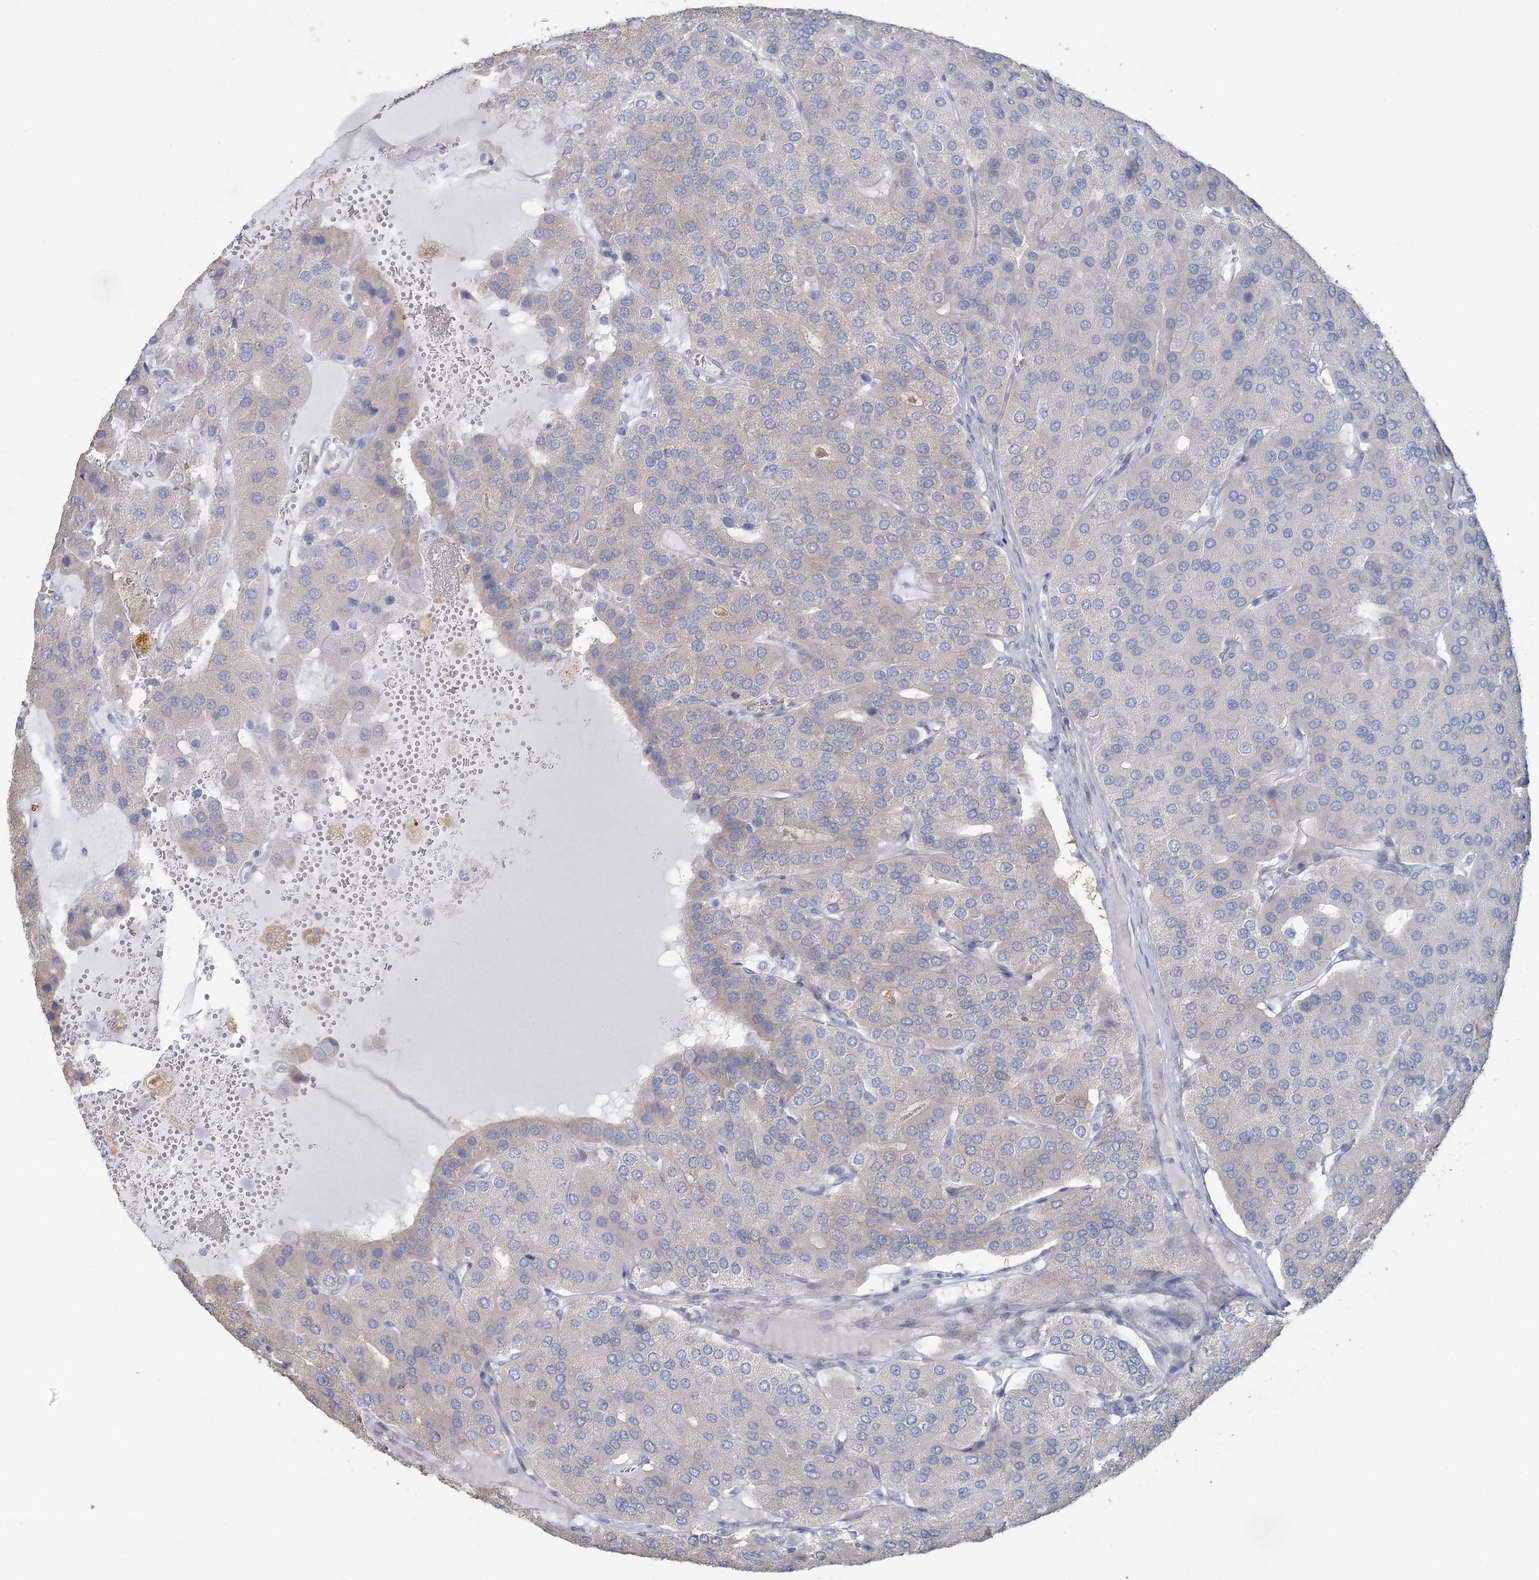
{"staining": {"intensity": "negative", "quantity": "none", "location": "none"}, "tissue": "parathyroid gland", "cell_type": "Glandular cells", "image_type": "normal", "snomed": [{"axis": "morphology", "description": "Normal tissue, NOS"}, {"axis": "morphology", "description": "Adenoma, NOS"}, {"axis": "topography", "description": "Parathyroid gland"}], "caption": "Glandular cells are negative for brown protein staining in normal parathyroid gland. (DAB (3,3'-diaminobenzidine) immunohistochemistry (IHC), high magnification).", "gene": "CMBL", "patient": {"sex": "female", "age": 86}}